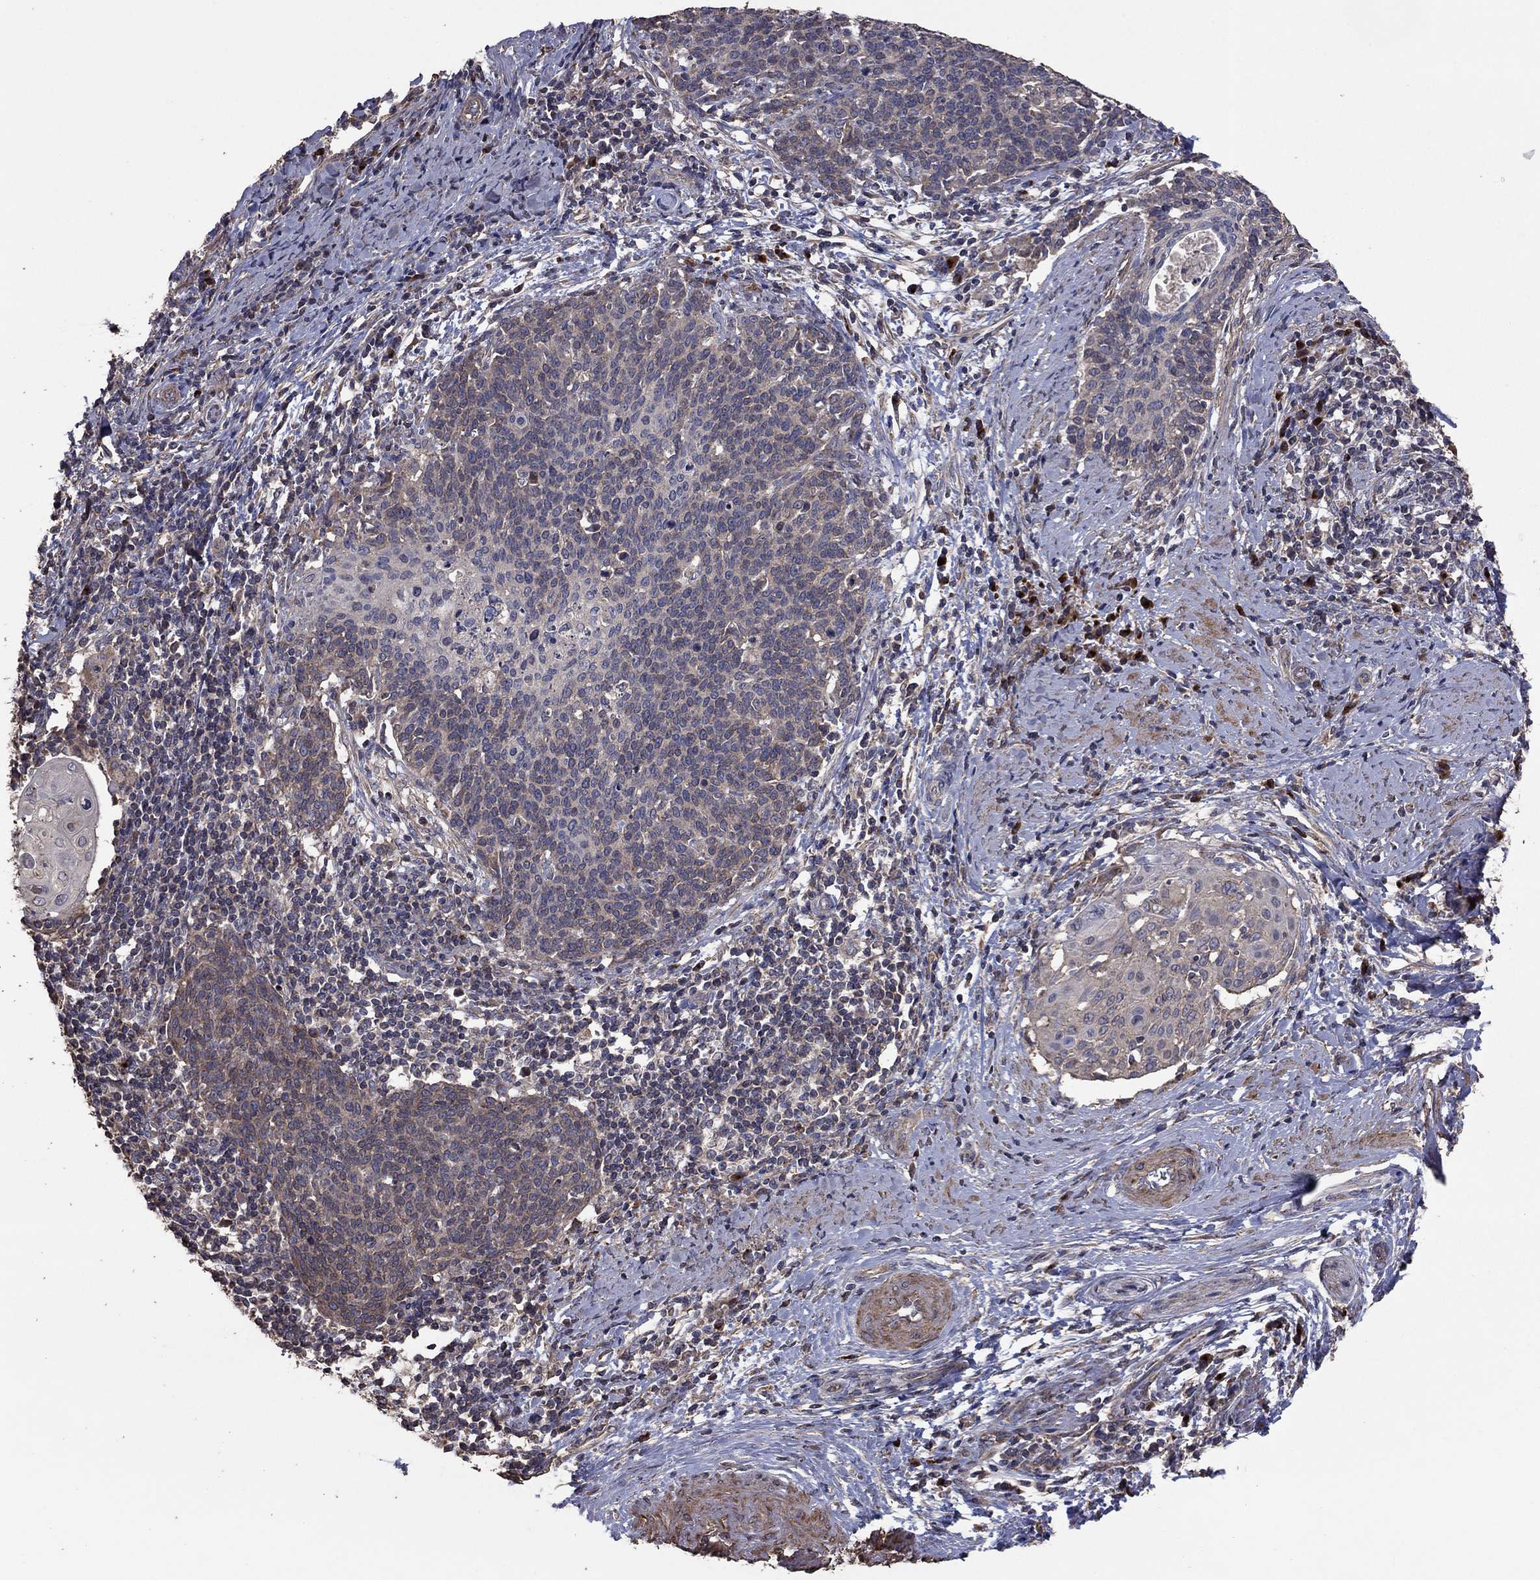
{"staining": {"intensity": "negative", "quantity": "none", "location": "none"}, "tissue": "cervical cancer", "cell_type": "Tumor cells", "image_type": "cancer", "snomed": [{"axis": "morphology", "description": "Squamous cell carcinoma, NOS"}, {"axis": "topography", "description": "Cervix"}], "caption": "Immunohistochemical staining of human squamous cell carcinoma (cervical) shows no significant positivity in tumor cells.", "gene": "FLT4", "patient": {"sex": "female", "age": 39}}